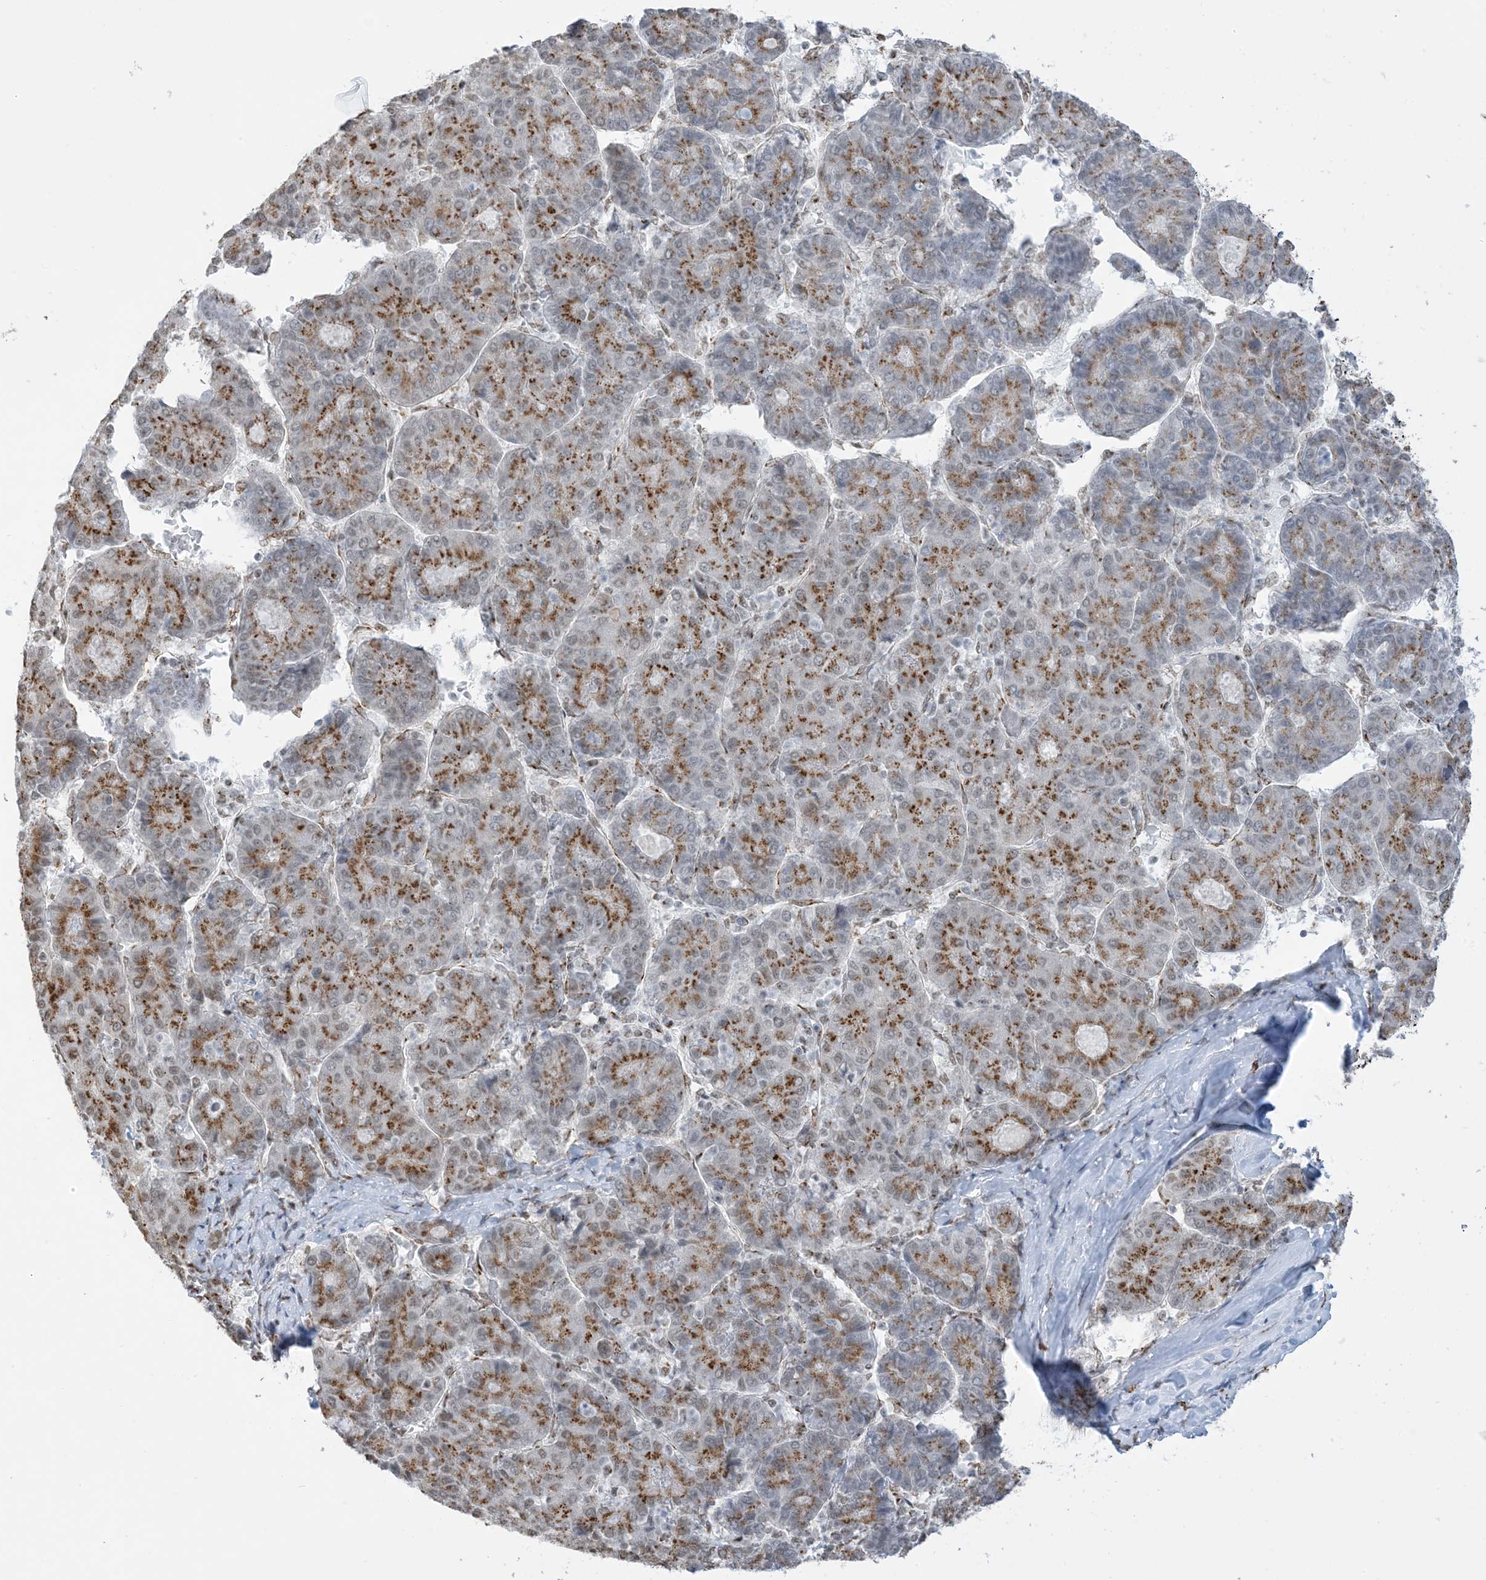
{"staining": {"intensity": "moderate", "quantity": ">75%", "location": "cytoplasmic/membranous"}, "tissue": "liver cancer", "cell_type": "Tumor cells", "image_type": "cancer", "snomed": [{"axis": "morphology", "description": "Carcinoma, Hepatocellular, NOS"}, {"axis": "topography", "description": "Liver"}], "caption": "Human liver cancer (hepatocellular carcinoma) stained with a brown dye displays moderate cytoplasmic/membranous positive expression in about >75% of tumor cells.", "gene": "GPR107", "patient": {"sex": "male", "age": 65}}